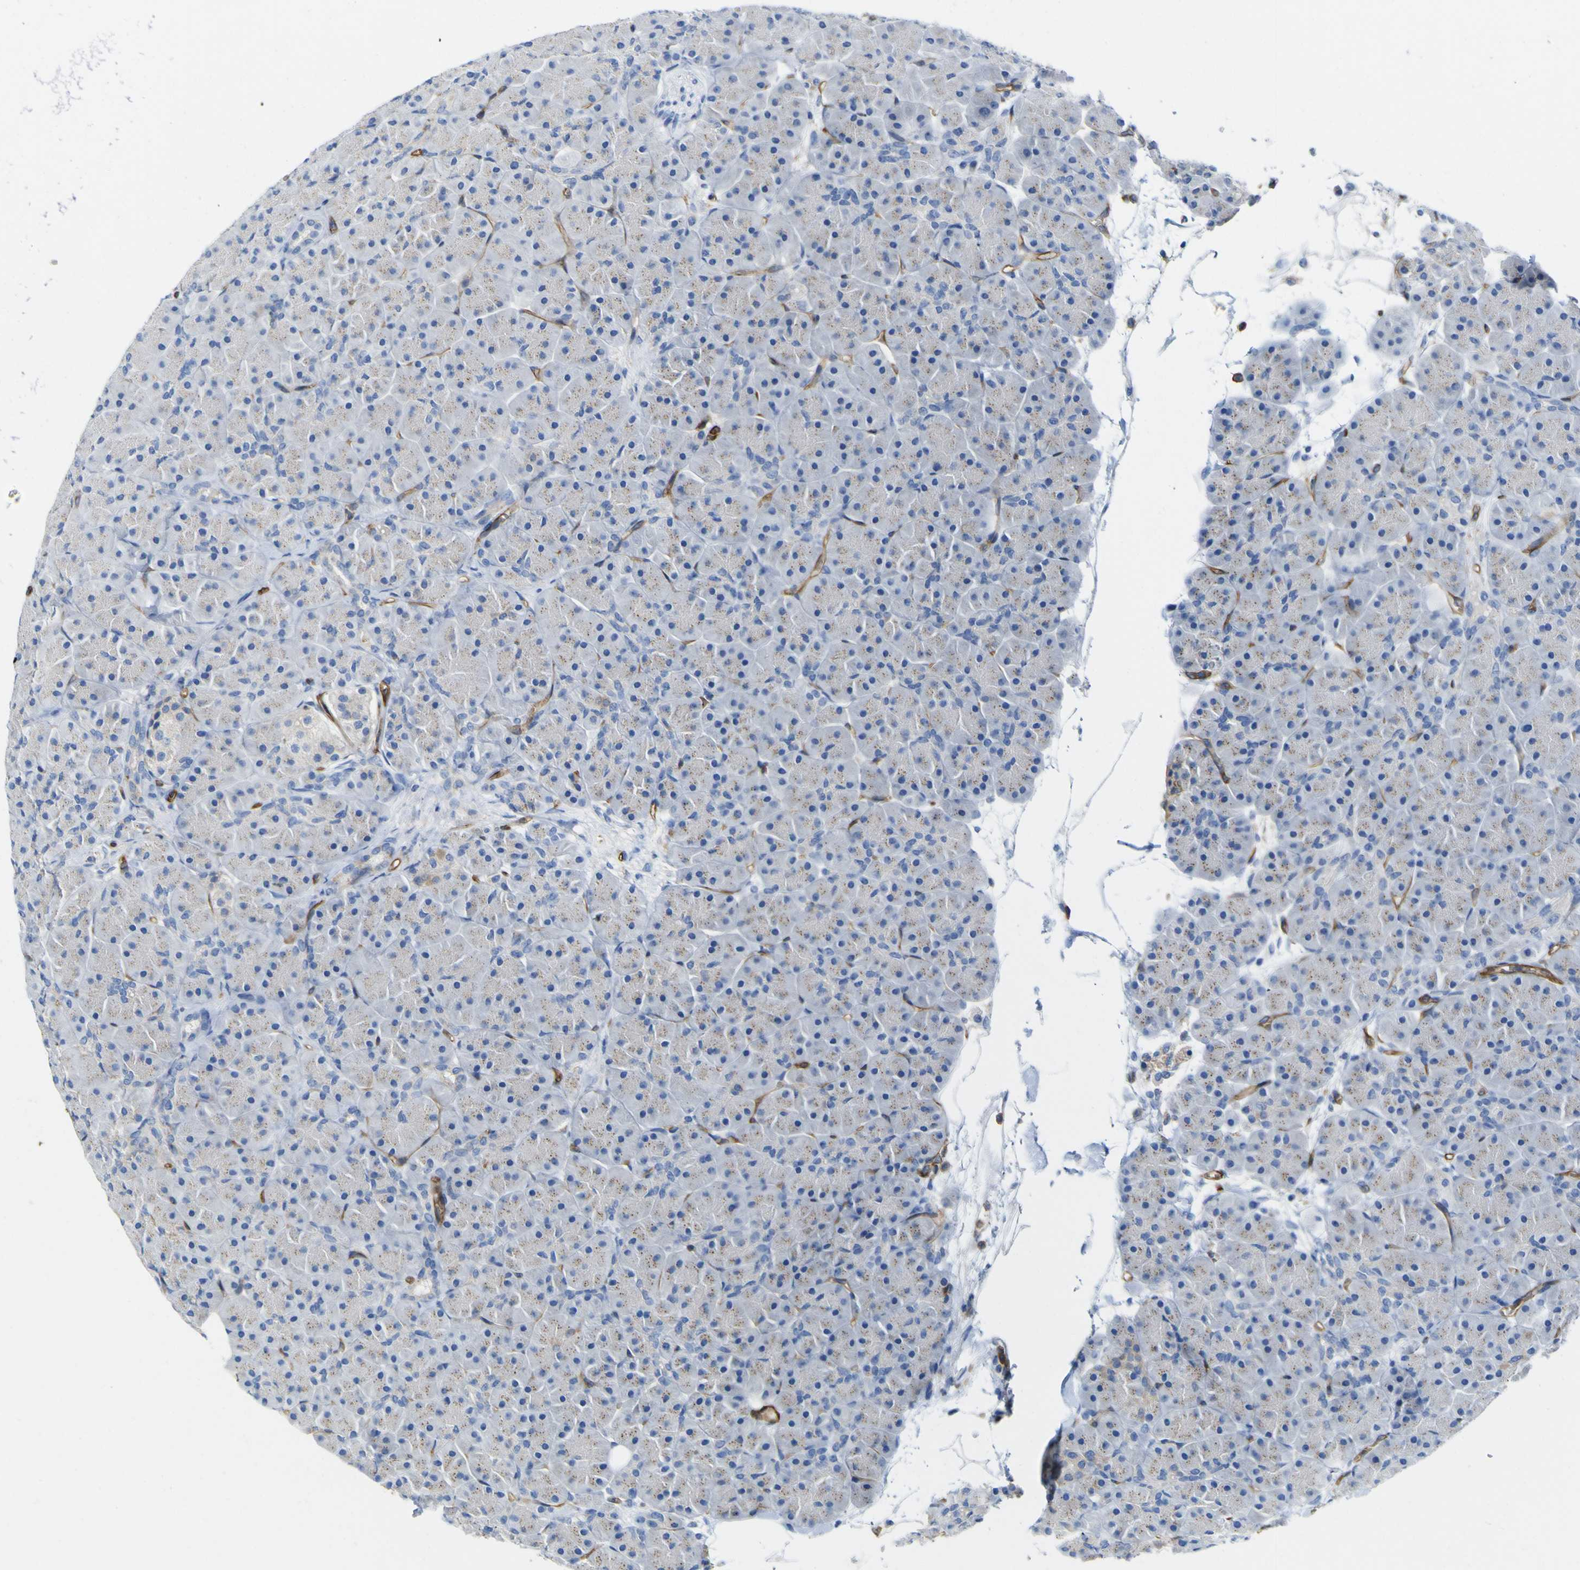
{"staining": {"intensity": "negative", "quantity": "none", "location": "none"}, "tissue": "pancreas", "cell_type": "Exocrine glandular cells", "image_type": "normal", "snomed": [{"axis": "morphology", "description": "Normal tissue, NOS"}, {"axis": "topography", "description": "Pancreas"}], "caption": "An immunohistochemistry micrograph of normal pancreas is shown. There is no staining in exocrine glandular cells of pancreas. Nuclei are stained in blue.", "gene": "CD93", "patient": {"sex": "male", "age": 66}}